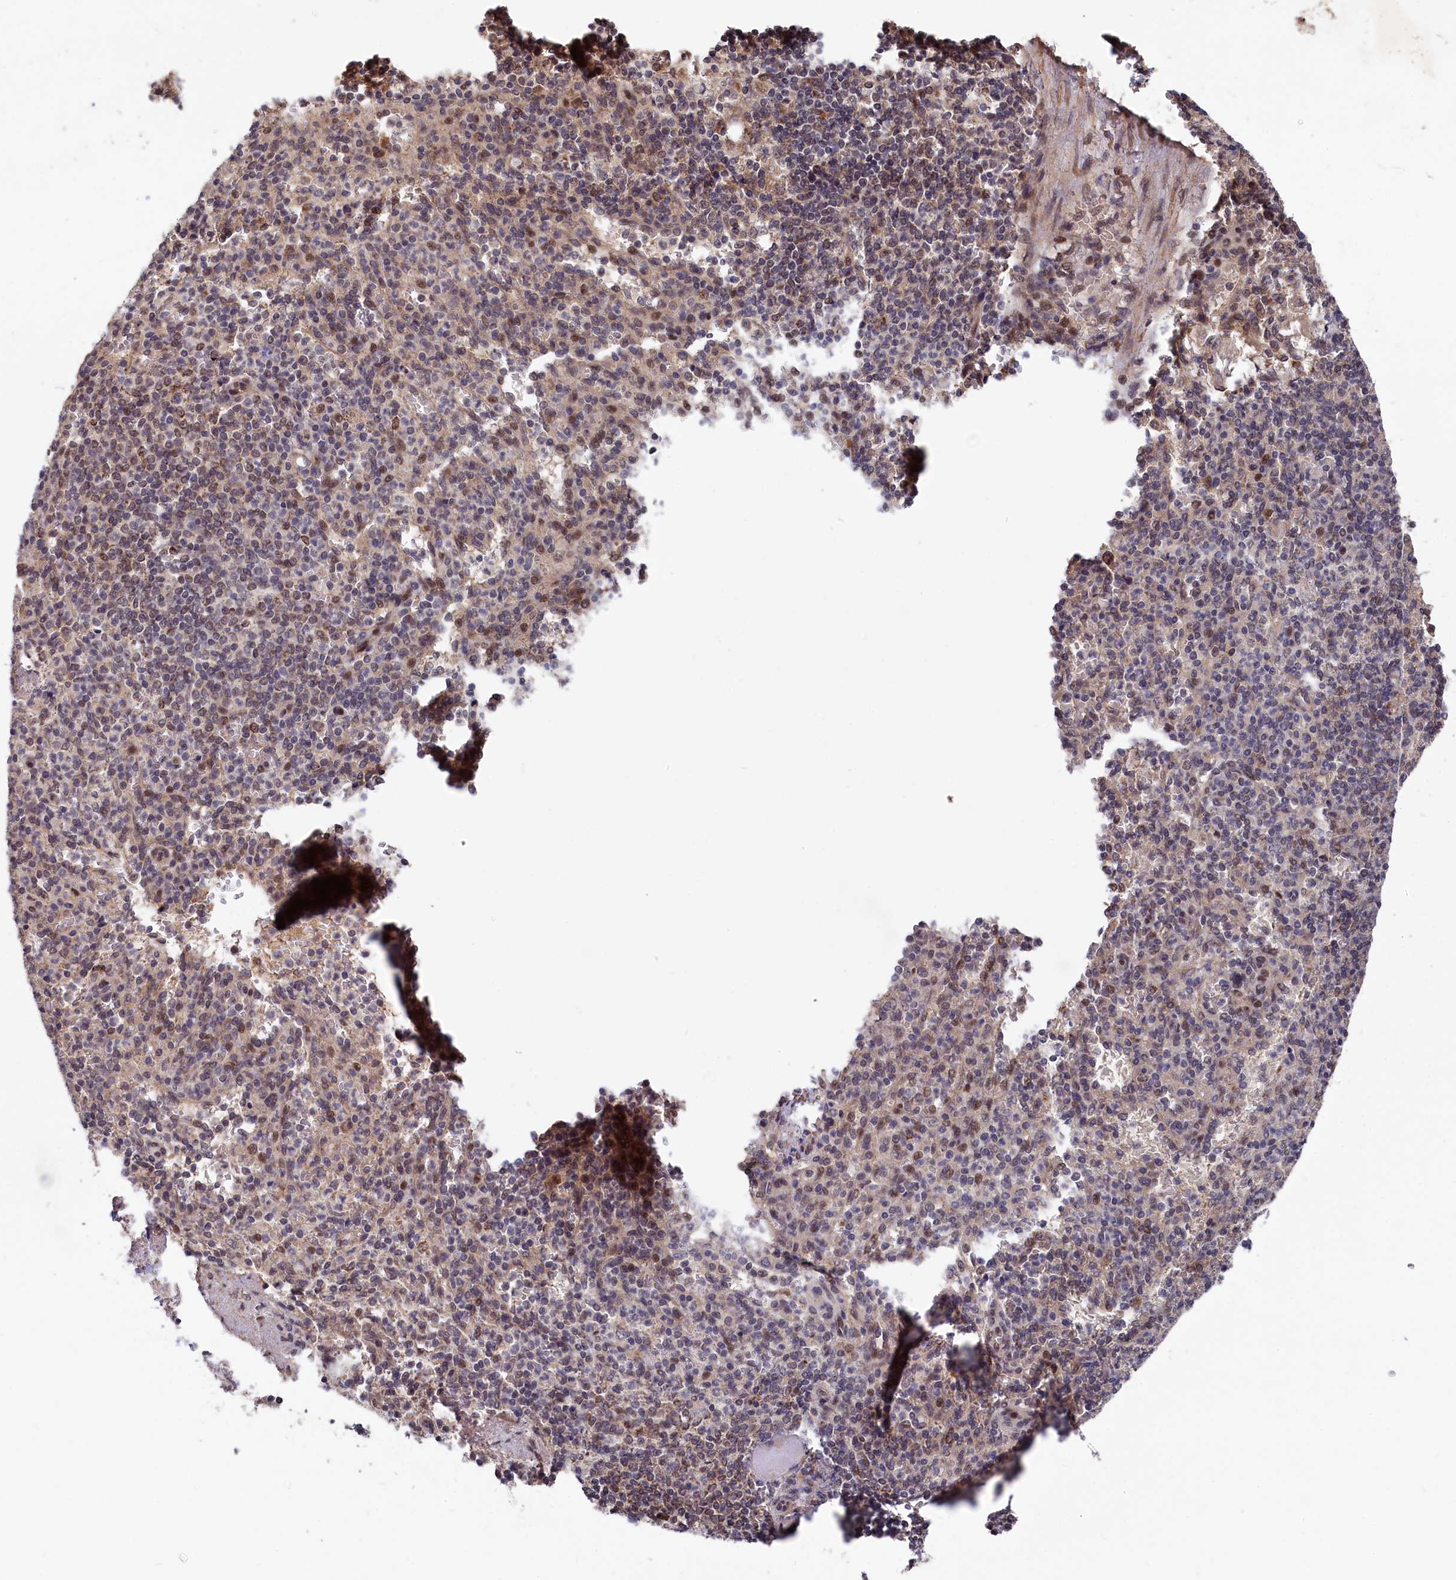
{"staining": {"intensity": "moderate", "quantity": "<25%", "location": "nuclear"}, "tissue": "spleen", "cell_type": "Cells in red pulp", "image_type": "normal", "snomed": [{"axis": "morphology", "description": "Normal tissue, NOS"}, {"axis": "topography", "description": "Spleen"}], "caption": "Protein staining by immunohistochemistry reveals moderate nuclear staining in approximately <25% of cells in red pulp in benign spleen. Nuclei are stained in blue.", "gene": "CLPX", "patient": {"sex": "female", "age": 74}}